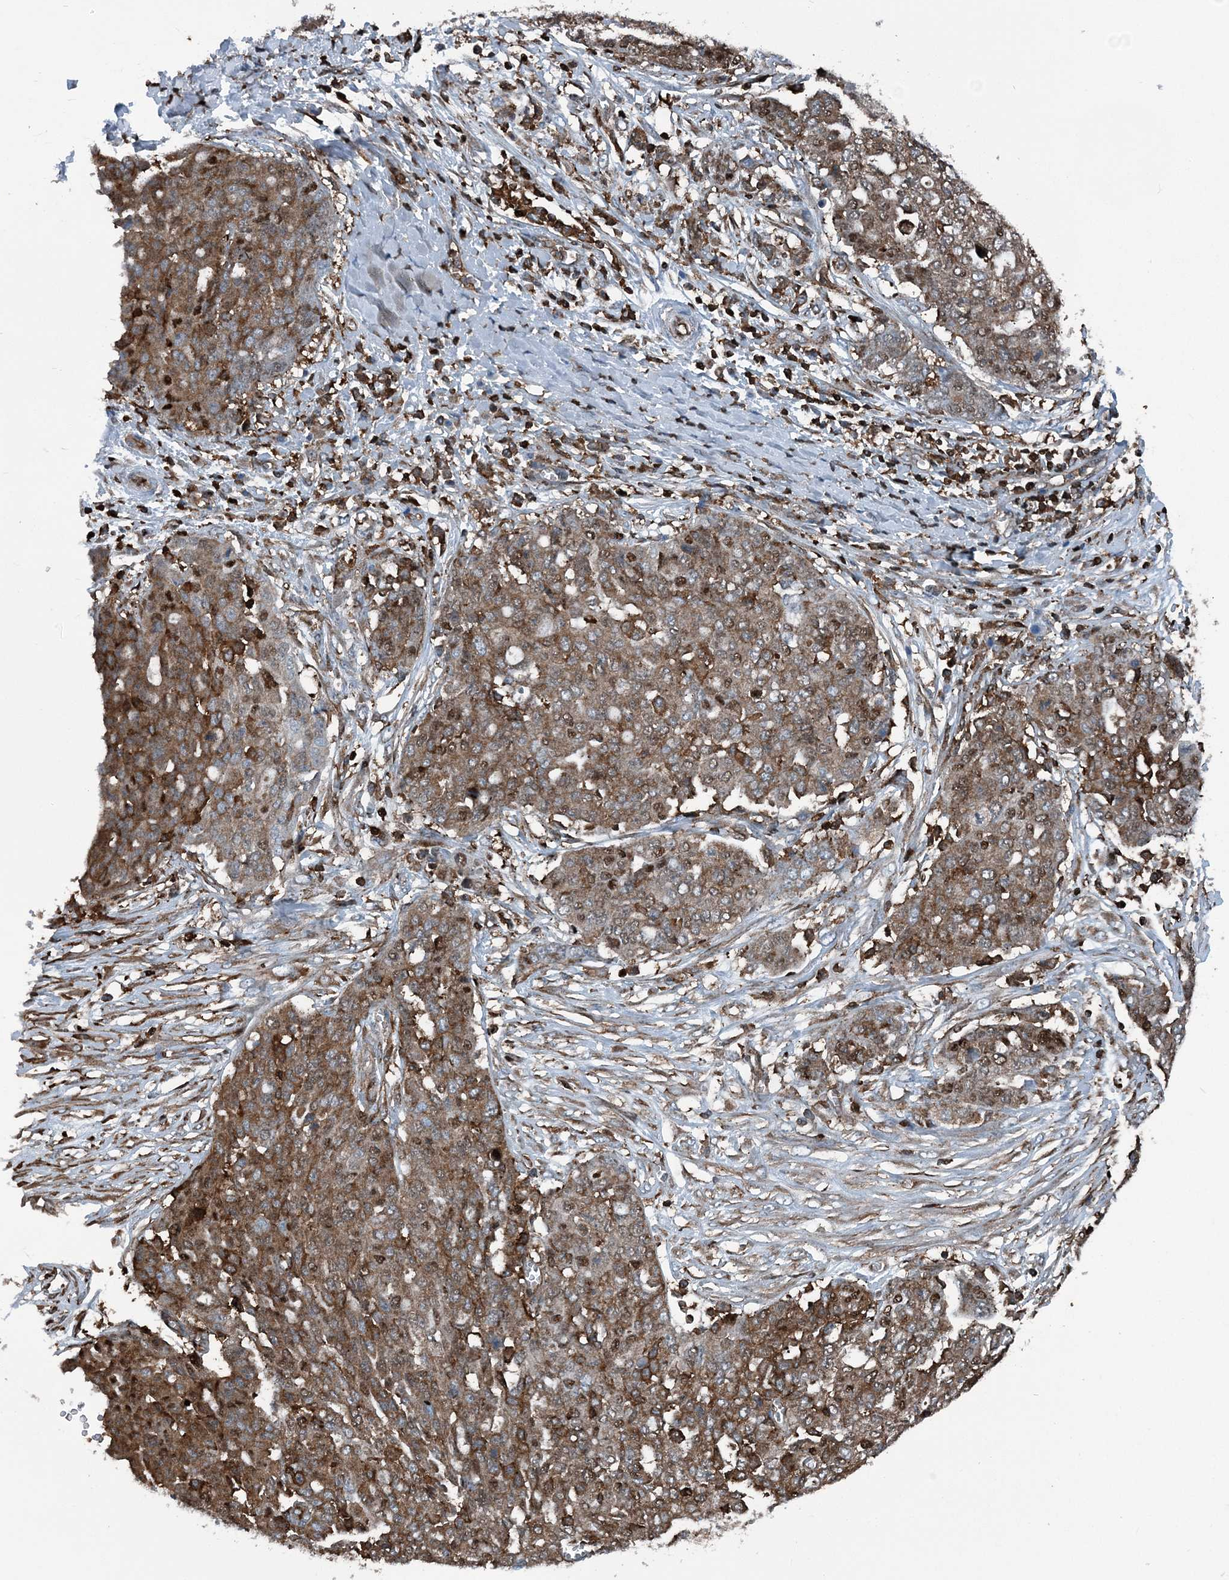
{"staining": {"intensity": "moderate", "quantity": ">75%", "location": "cytoplasmic/membranous,nuclear"}, "tissue": "ovarian cancer", "cell_type": "Tumor cells", "image_type": "cancer", "snomed": [{"axis": "morphology", "description": "Cystadenocarcinoma, serous, NOS"}, {"axis": "topography", "description": "Soft tissue"}, {"axis": "topography", "description": "Ovary"}], "caption": "Immunohistochemical staining of human ovarian cancer displays medium levels of moderate cytoplasmic/membranous and nuclear protein staining in about >75% of tumor cells.", "gene": "CFL1", "patient": {"sex": "female", "age": 57}}